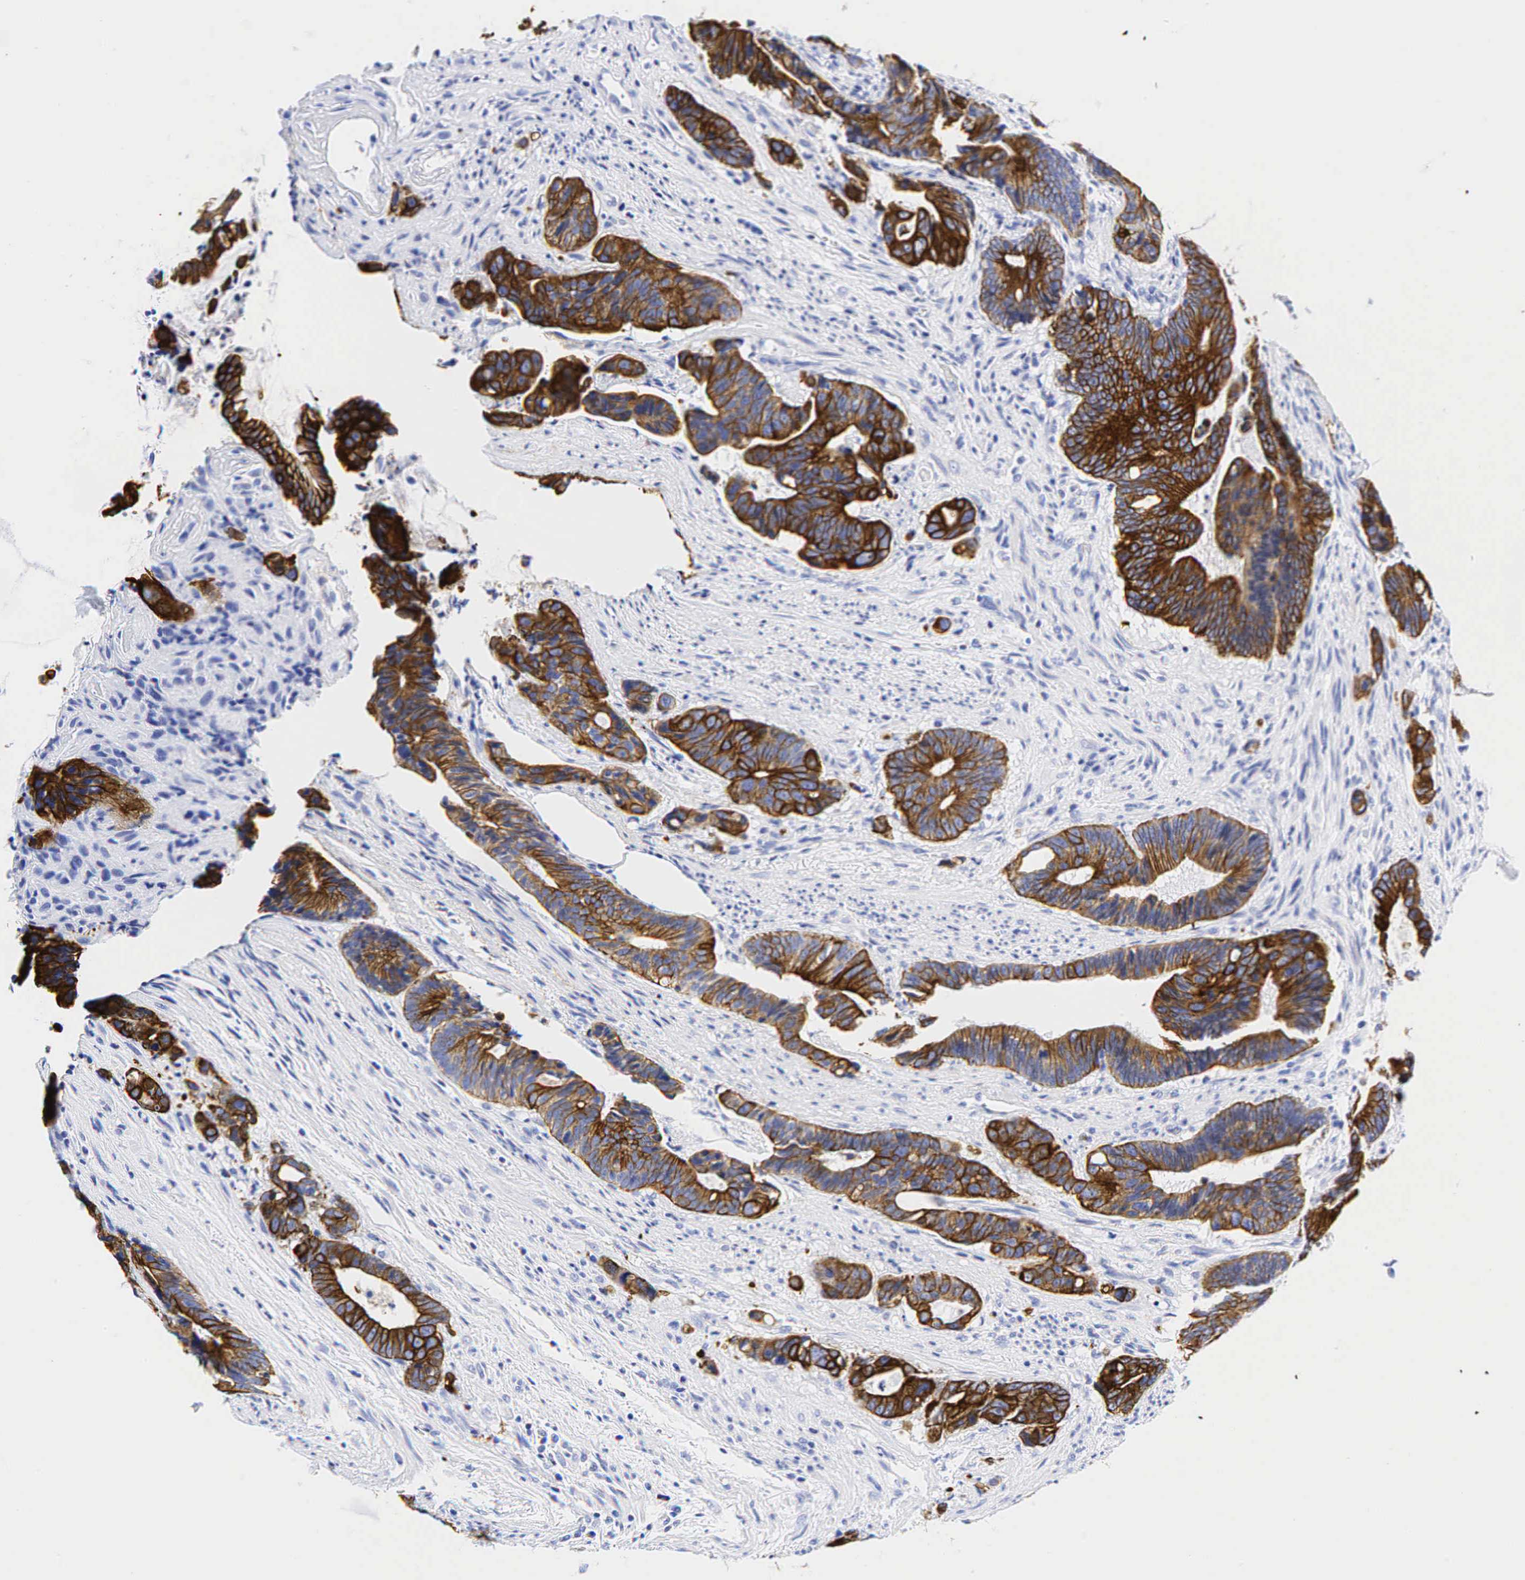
{"staining": {"intensity": "strong", "quantity": ">75%", "location": "cytoplasmic/membranous"}, "tissue": "colorectal cancer", "cell_type": "Tumor cells", "image_type": "cancer", "snomed": [{"axis": "morphology", "description": "Adenocarcinoma, NOS"}, {"axis": "topography", "description": "Colon"}], "caption": "A brown stain highlights strong cytoplasmic/membranous positivity of a protein in human colorectal cancer tumor cells. The staining was performed using DAB to visualize the protein expression in brown, while the nuclei were stained in blue with hematoxylin (Magnification: 20x).", "gene": "KRT18", "patient": {"sex": "male", "age": 56}}